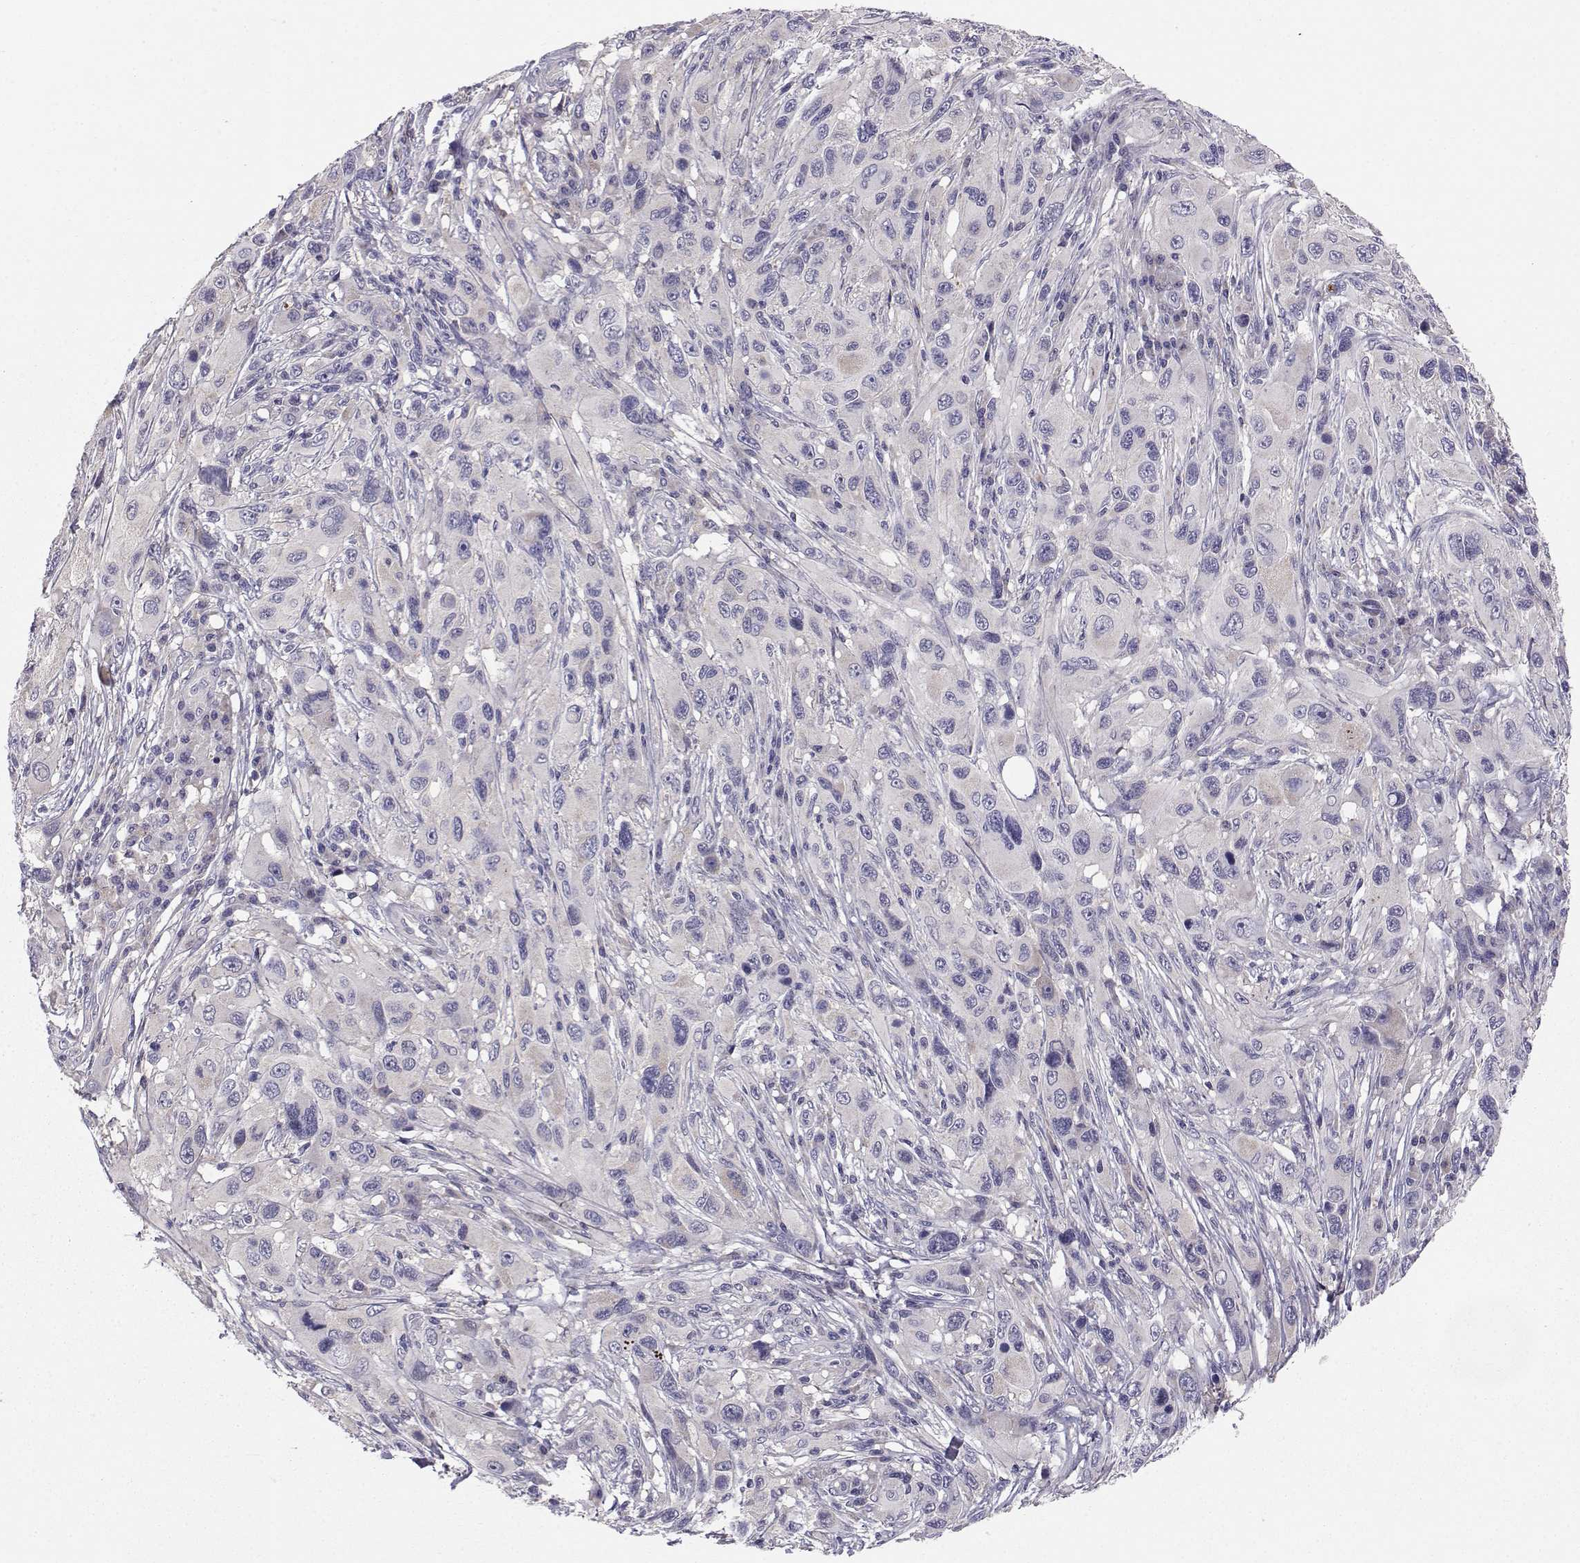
{"staining": {"intensity": "negative", "quantity": "none", "location": "none"}, "tissue": "melanoma", "cell_type": "Tumor cells", "image_type": "cancer", "snomed": [{"axis": "morphology", "description": "Malignant melanoma, NOS"}, {"axis": "topography", "description": "Skin"}], "caption": "Human malignant melanoma stained for a protein using immunohistochemistry reveals no positivity in tumor cells.", "gene": "PEX5L", "patient": {"sex": "male", "age": 53}}